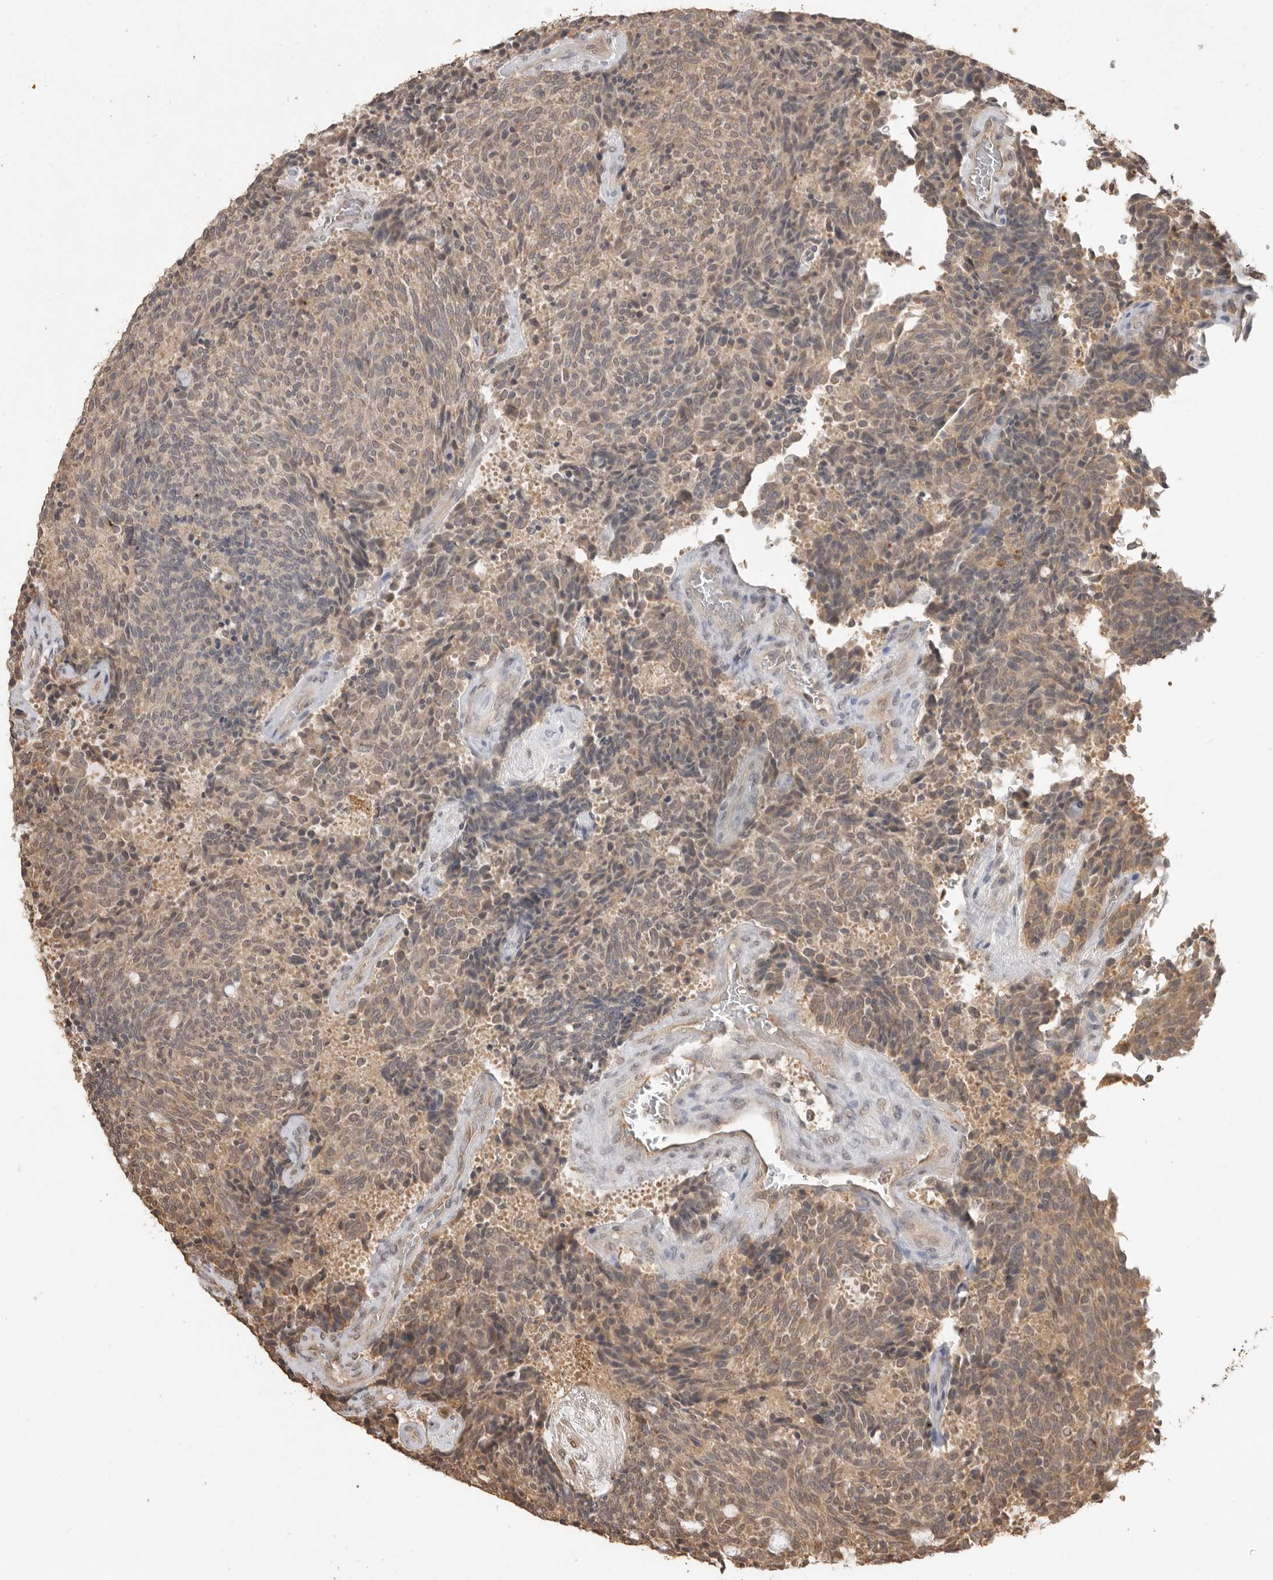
{"staining": {"intensity": "weak", "quantity": ">75%", "location": "cytoplasmic/membranous"}, "tissue": "carcinoid", "cell_type": "Tumor cells", "image_type": "cancer", "snomed": [{"axis": "morphology", "description": "Carcinoid, malignant, NOS"}, {"axis": "topography", "description": "Pancreas"}], "caption": "Brown immunohistochemical staining in human carcinoid reveals weak cytoplasmic/membranous positivity in approximately >75% of tumor cells. (IHC, brightfield microscopy, high magnification).", "gene": "JAG2", "patient": {"sex": "female", "age": 54}}